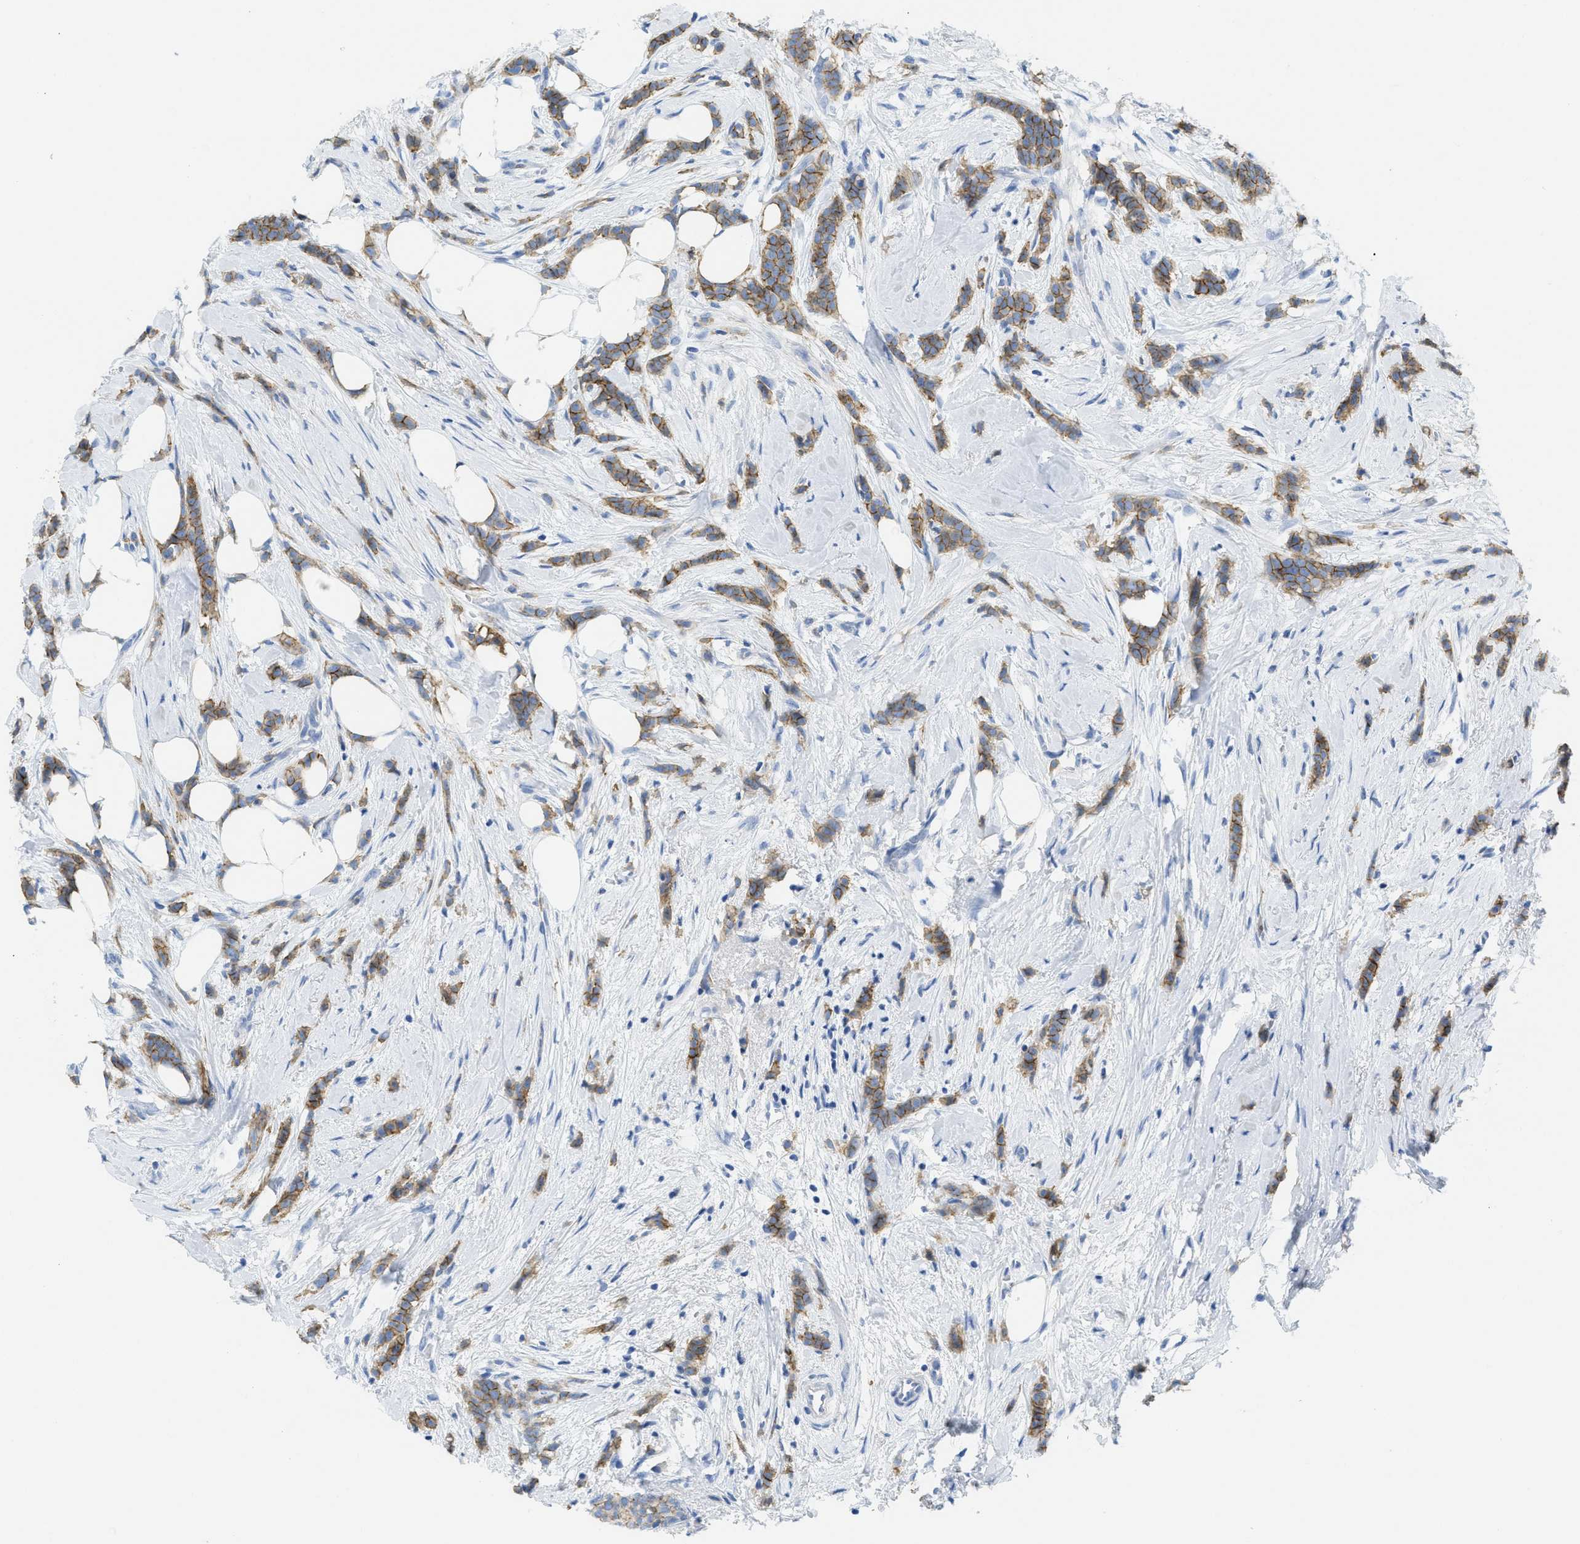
{"staining": {"intensity": "moderate", "quantity": ">75%", "location": "cytoplasmic/membranous"}, "tissue": "breast cancer", "cell_type": "Tumor cells", "image_type": "cancer", "snomed": [{"axis": "morphology", "description": "Lobular carcinoma, in situ"}, {"axis": "morphology", "description": "Lobular carcinoma"}, {"axis": "topography", "description": "Breast"}], "caption": "Immunohistochemistry of lobular carcinoma in situ (breast) exhibits medium levels of moderate cytoplasmic/membranous positivity in approximately >75% of tumor cells. (DAB (3,3'-diaminobenzidine) = brown stain, brightfield microscopy at high magnification).", "gene": "CNNM4", "patient": {"sex": "female", "age": 41}}